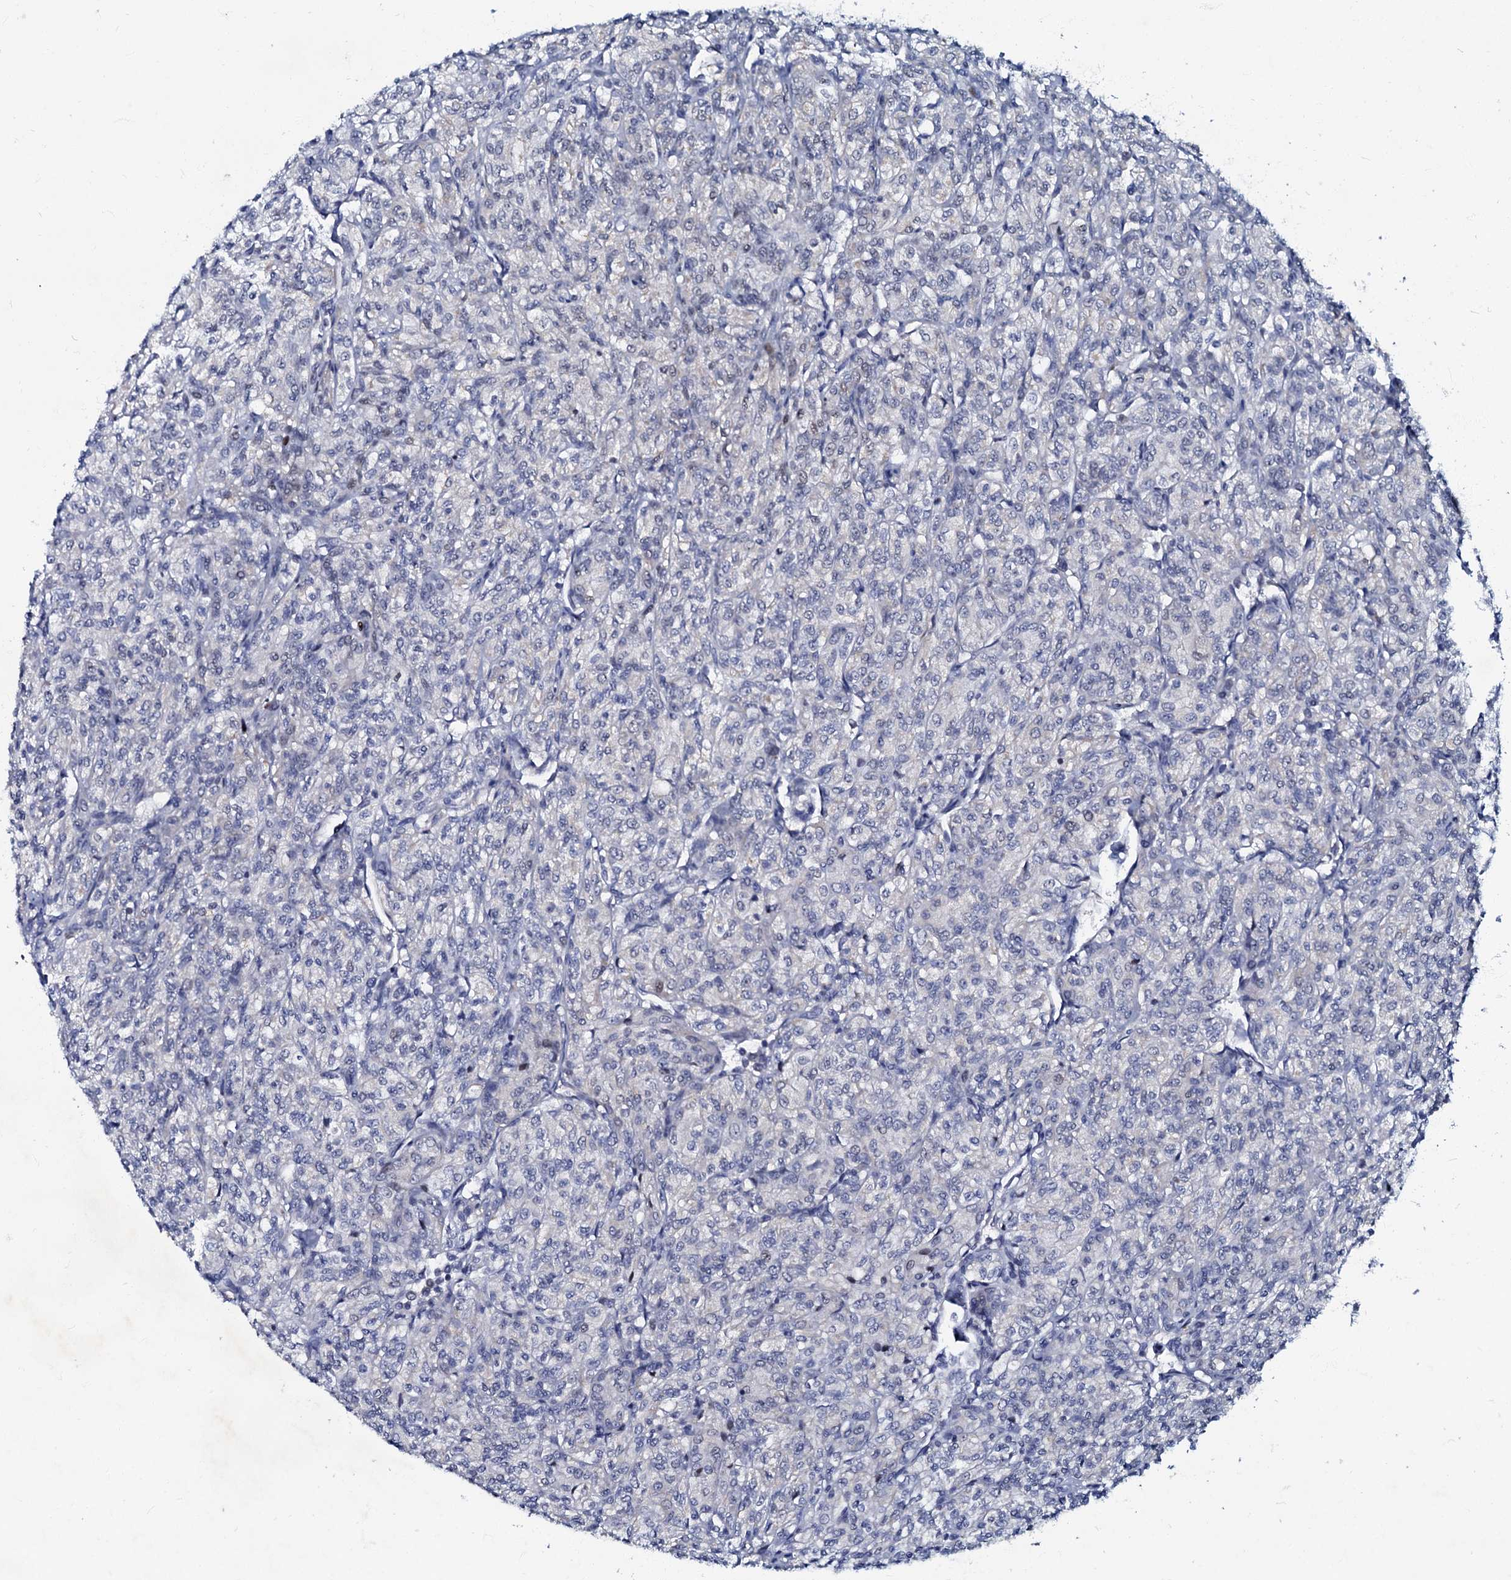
{"staining": {"intensity": "negative", "quantity": "none", "location": "none"}, "tissue": "renal cancer", "cell_type": "Tumor cells", "image_type": "cancer", "snomed": [{"axis": "morphology", "description": "Adenocarcinoma, NOS"}, {"axis": "topography", "description": "Kidney"}], "caption": "Immunohistochemistry image of neoplastic tissue: human renal cancer (adenocarcinoma) stained with DAB (3,3'-diaminobenzidine) reveals no significant protein positivity in tumor cells.", "gene": "MRPL51", "patient": {"sex": "male", "age": 77}}